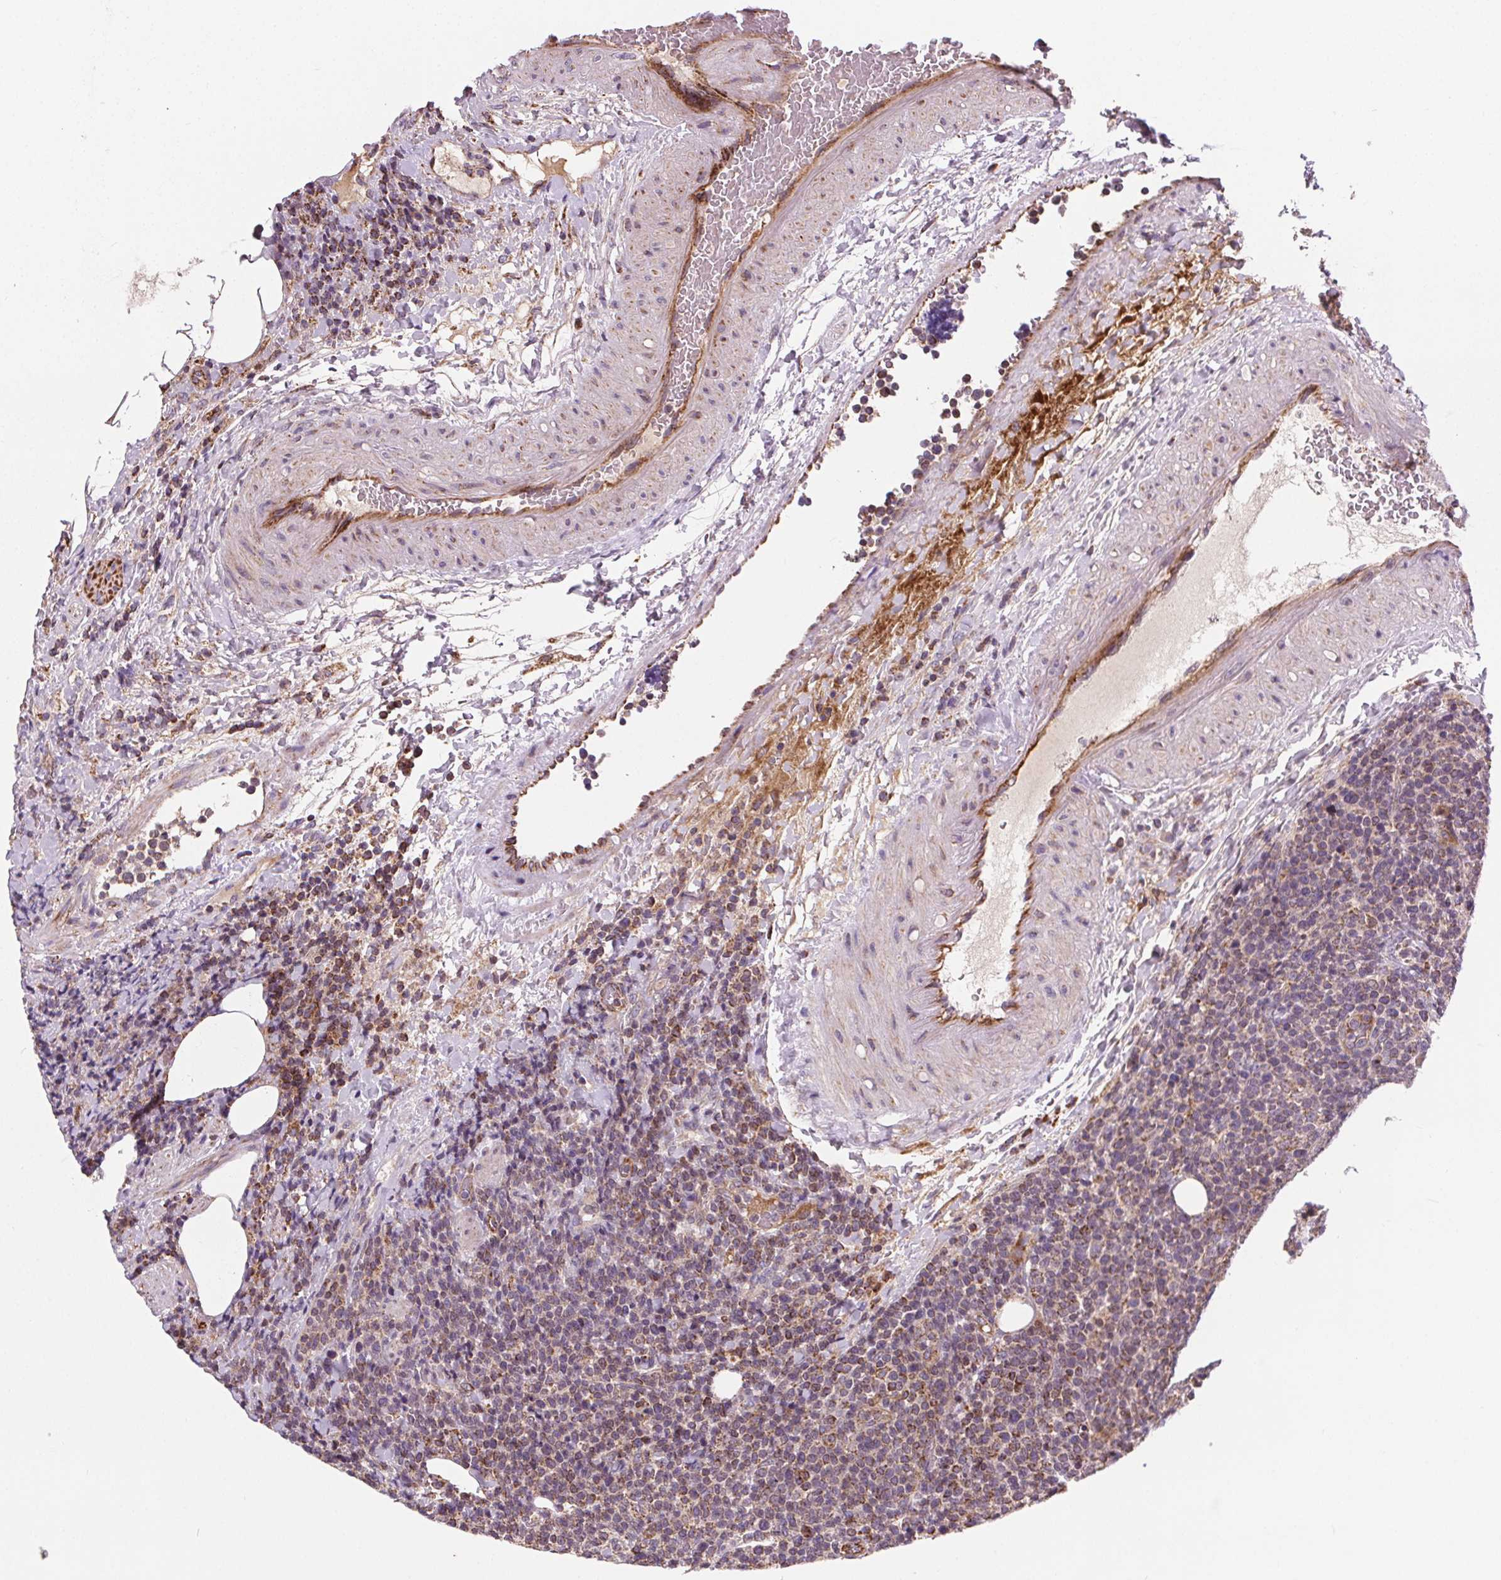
{"staining": {"intensity": "moderate", "quantity": "<25%", "location": "cytoplasmic/membranous"}, "tissue": "lymphoma", "cell_type": "Tumor cells", "image_type": "cancer", "snomed": [{"axis": "morphology", "description": "Malignant lymphoma, non-Hodgkin's type, High grade"}, {"axis": "topography", "description": "Lymph node"}], "caption": "Immunohistochemical staining of human lymphoma displays low levels of moderate cytoplasmic/membranous protein expression in approximately <25% of tumor cells.", "gene": "GOLT1B", "patient": {"sex": "male", "age": 61}}